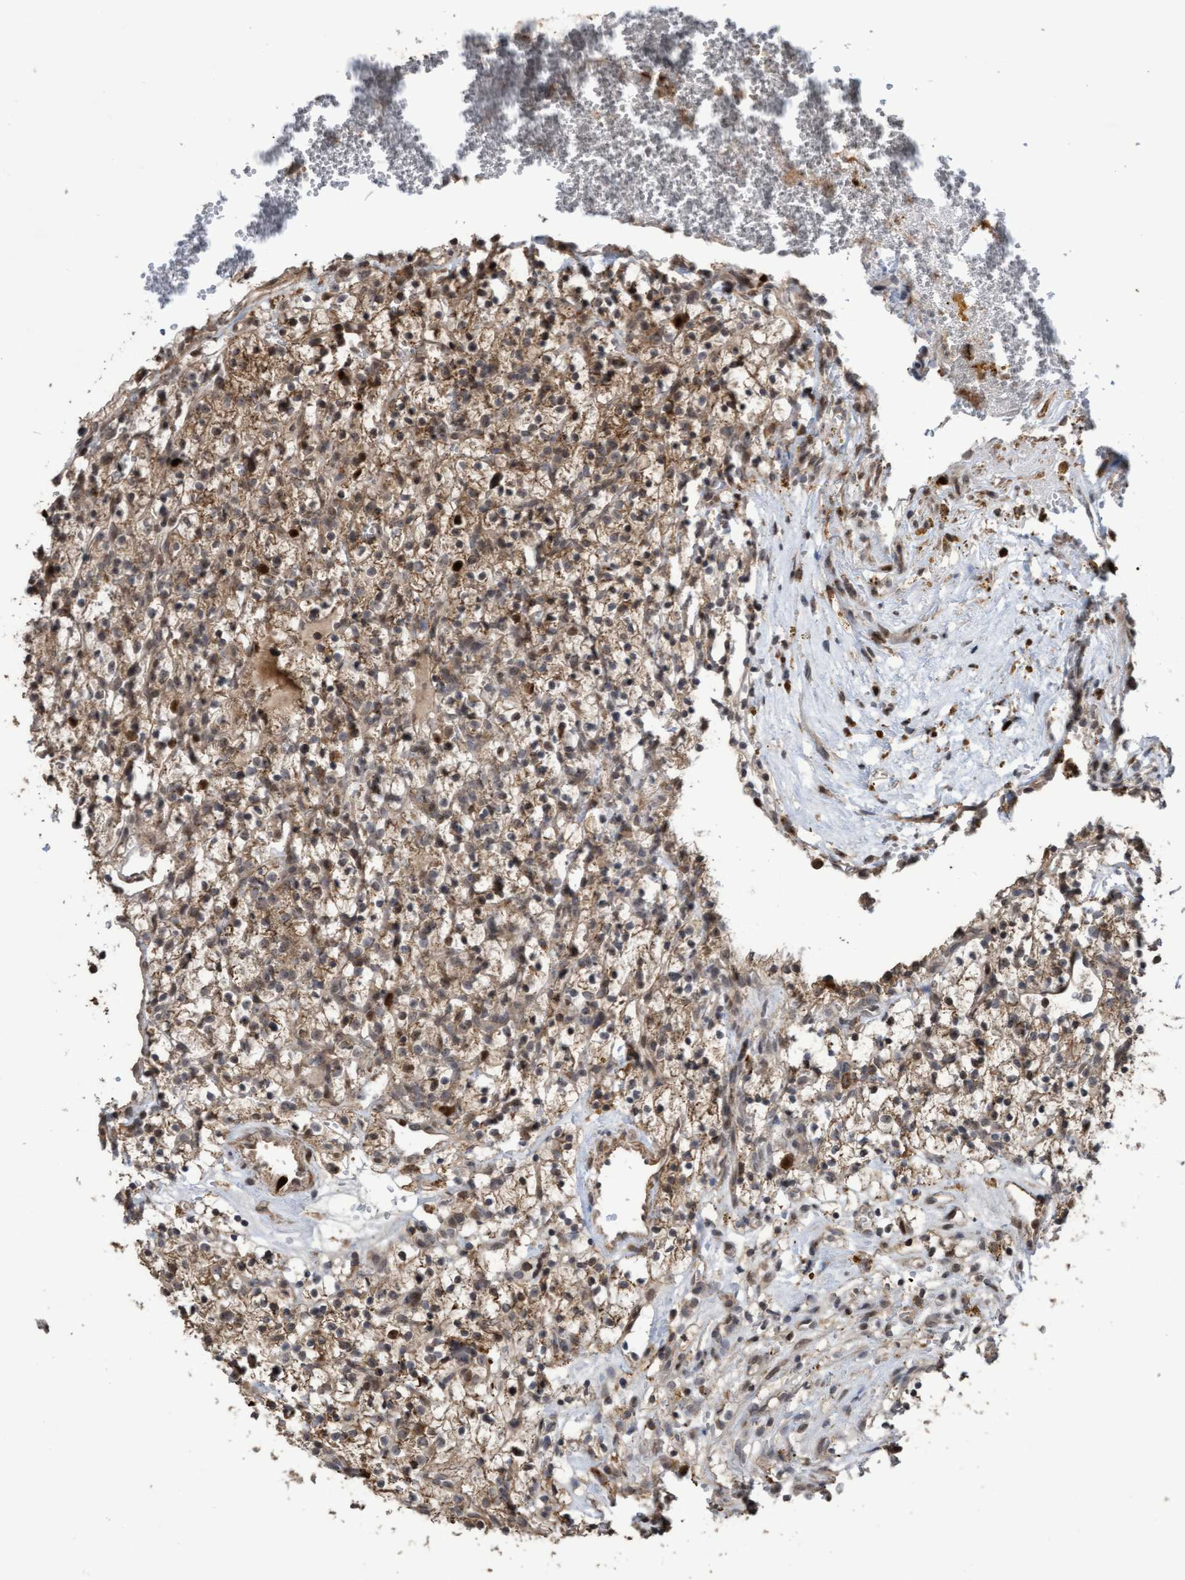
{"staining": {"intensity": "moderate", "quantity": ">75%", "location": "cytoplasmic/membranous"}, "tissue": "renal cancer", "cell_type": "Tumor cells", "image_type": "cancer", "snomed": [{"axis": "morphology", "description": "Adenocarcinoma, NOS"}, {"axis": "topography", "description": "Kidney"}], "caption": "IHC histopathology image of neoplastic tissue: human renal cancer (adenocarcinoma) stained using immunohistochemistry shows medium levels of moderate protein expression localized specifically in the cytoplasmic/membranous of tumor cells, appearing as a cytoplasmic/membranous brown color.", "gene": "SLBP", "patient": {"sex": "female", "age": 57}}